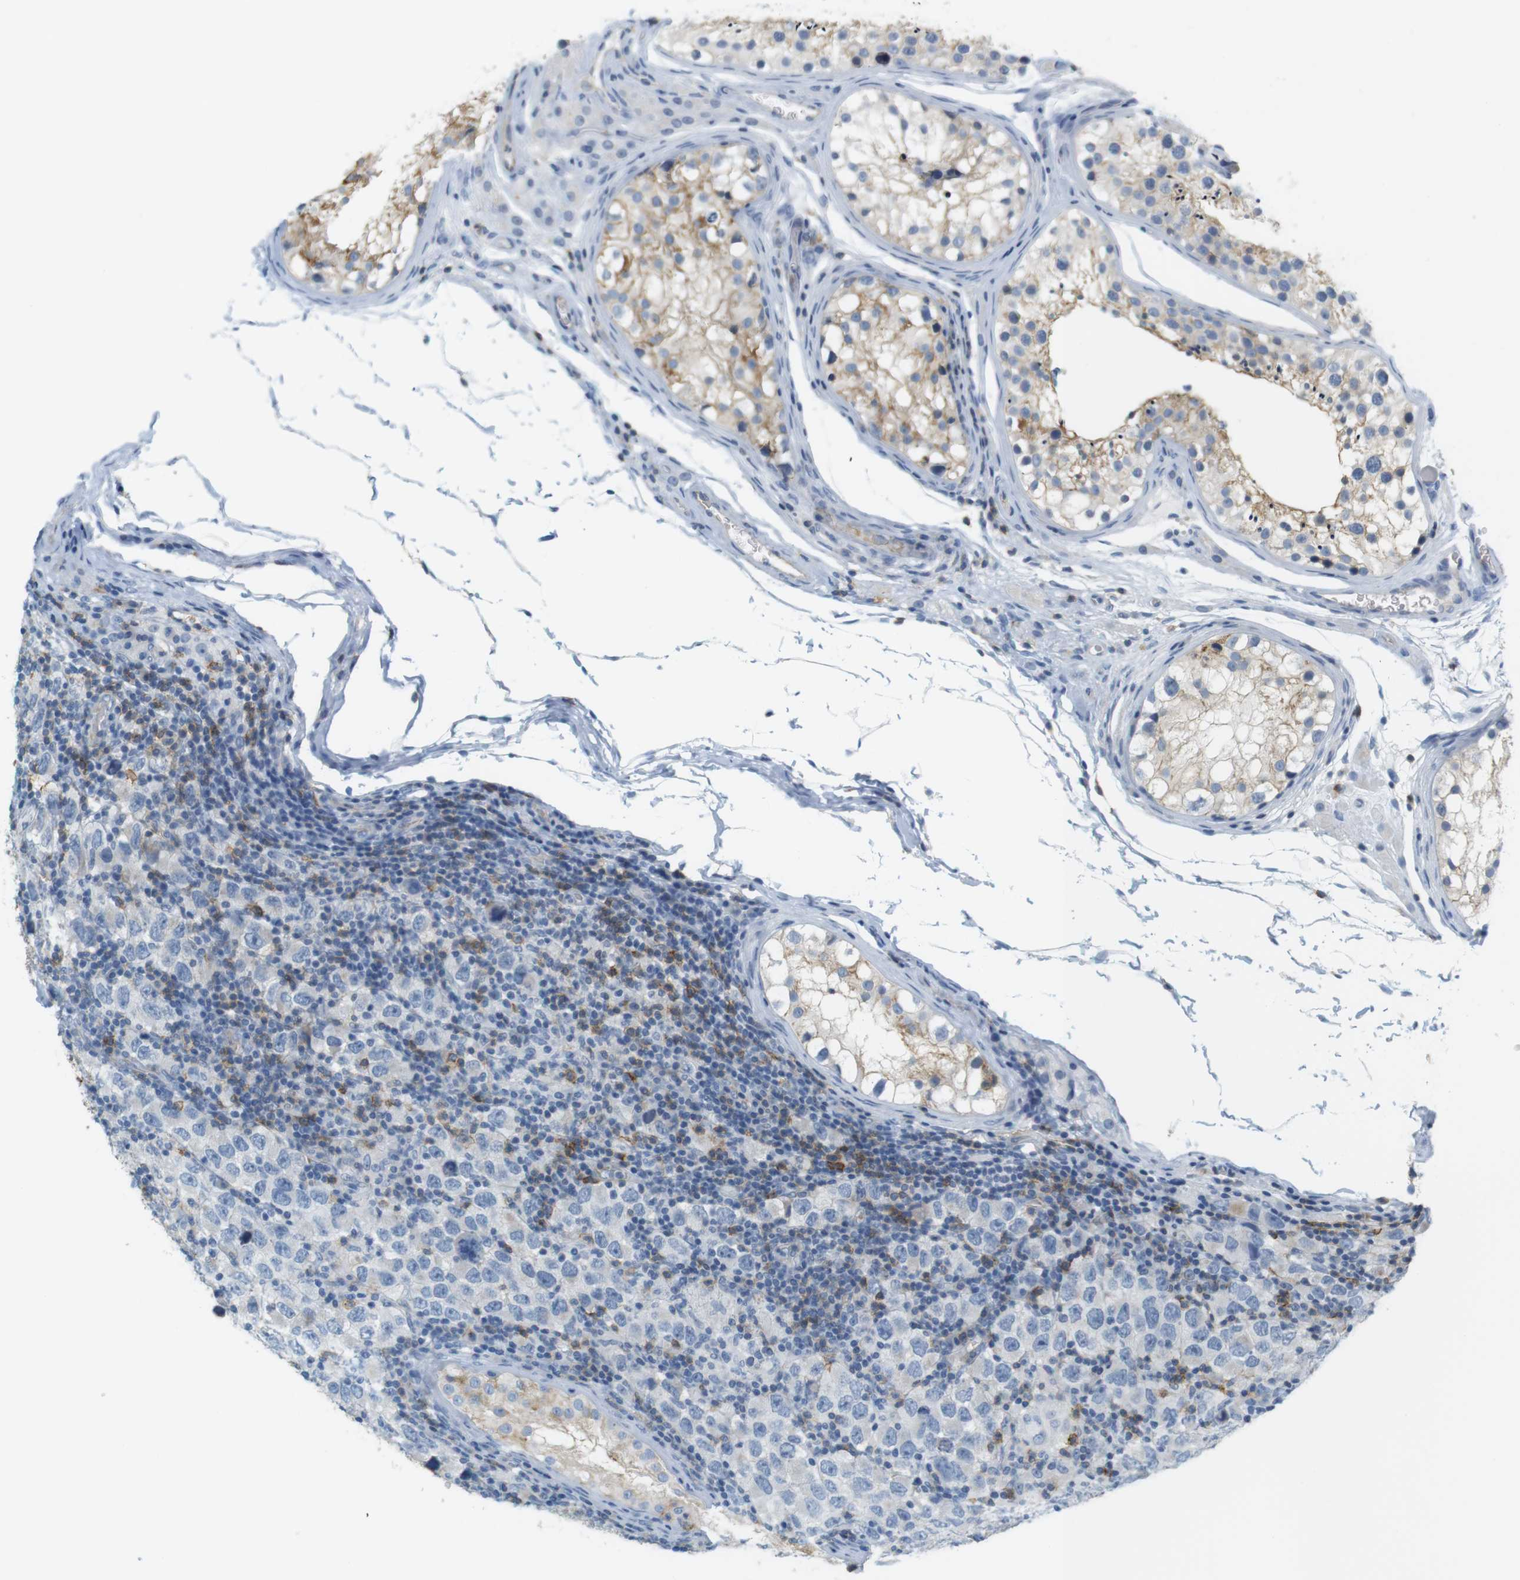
{"staining": {"intensity": "negative", "quantity": "none", "location": "none"}, "tissue": "testis cancer", "cell_type": "Tumor cells", "image_type": "cancer", "snomed": [{"axis": "morphology", "description": "Carcinoma, Embryonal, NOS"}, {"axis": "topography", "description": "Testis"}], "caption": "Embryonal carcinoma (testis) was stained to show a protein in brown. There is no significant expression in tumor cells.", "gene": "F2R", "patient": {"sex": "male", "age": 21}}